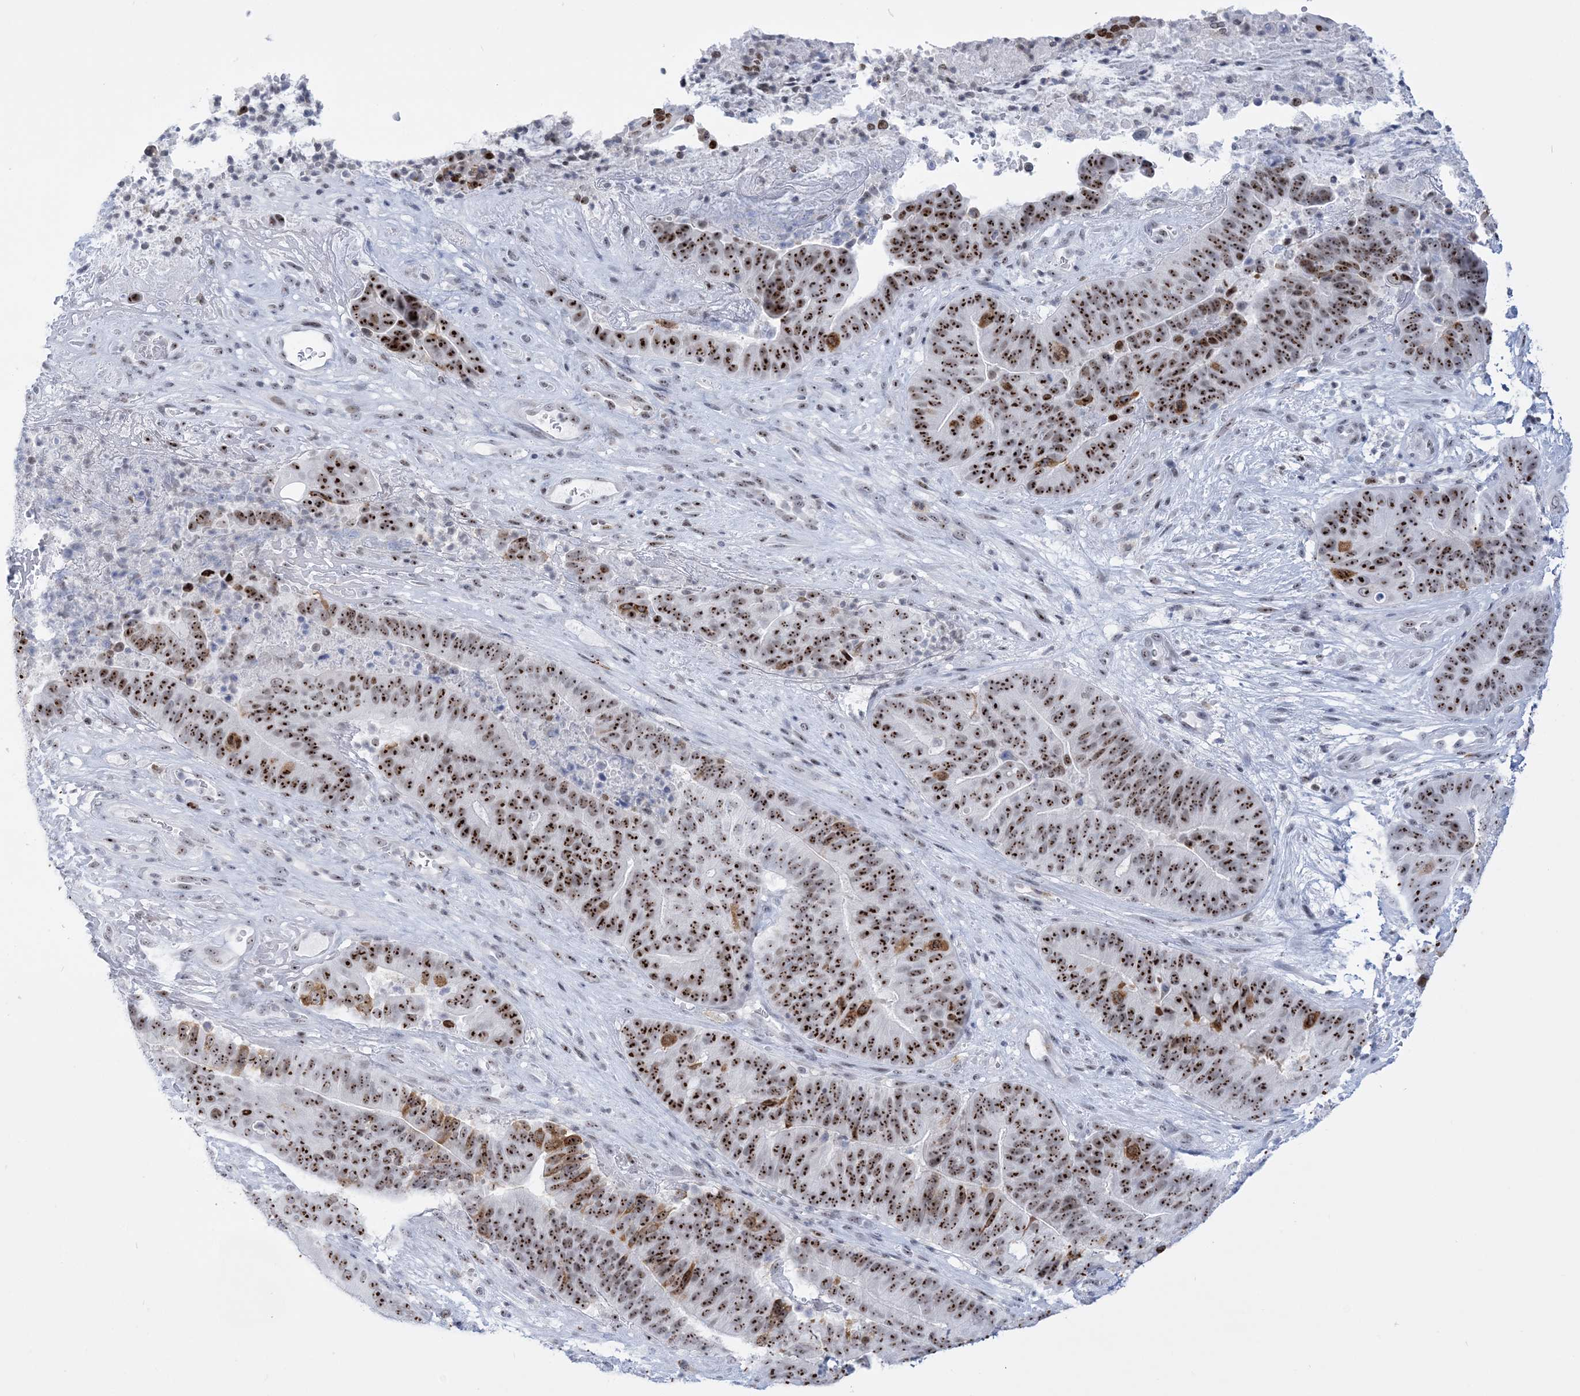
{"staining": {"intensity": "strong", "quantity": ">75%", "location": "nuclear"}, "tissue": "pancreatic cancer", "cell_type": "Tumor cells", "image_type": "cancer", "snomed": [{"axis": "morphology", "description": "Adenocarcinoma, NOS"}, {"axis": "topography", "description": "Pancreas"}], "caption": "A high-resolution photomicrograph shows immunohistochemistry (IHC) staining of pancreatic adenocarcinoma, which demonstrates strong nuclear expression in about >75% of tumor cells. The staining was performed using DAB, with brown indicating positive protein expression. Nuclei are stained blue with hematoxylin.", "gene": "DDX21", "patient": {"sex": "female", "age": 77}}